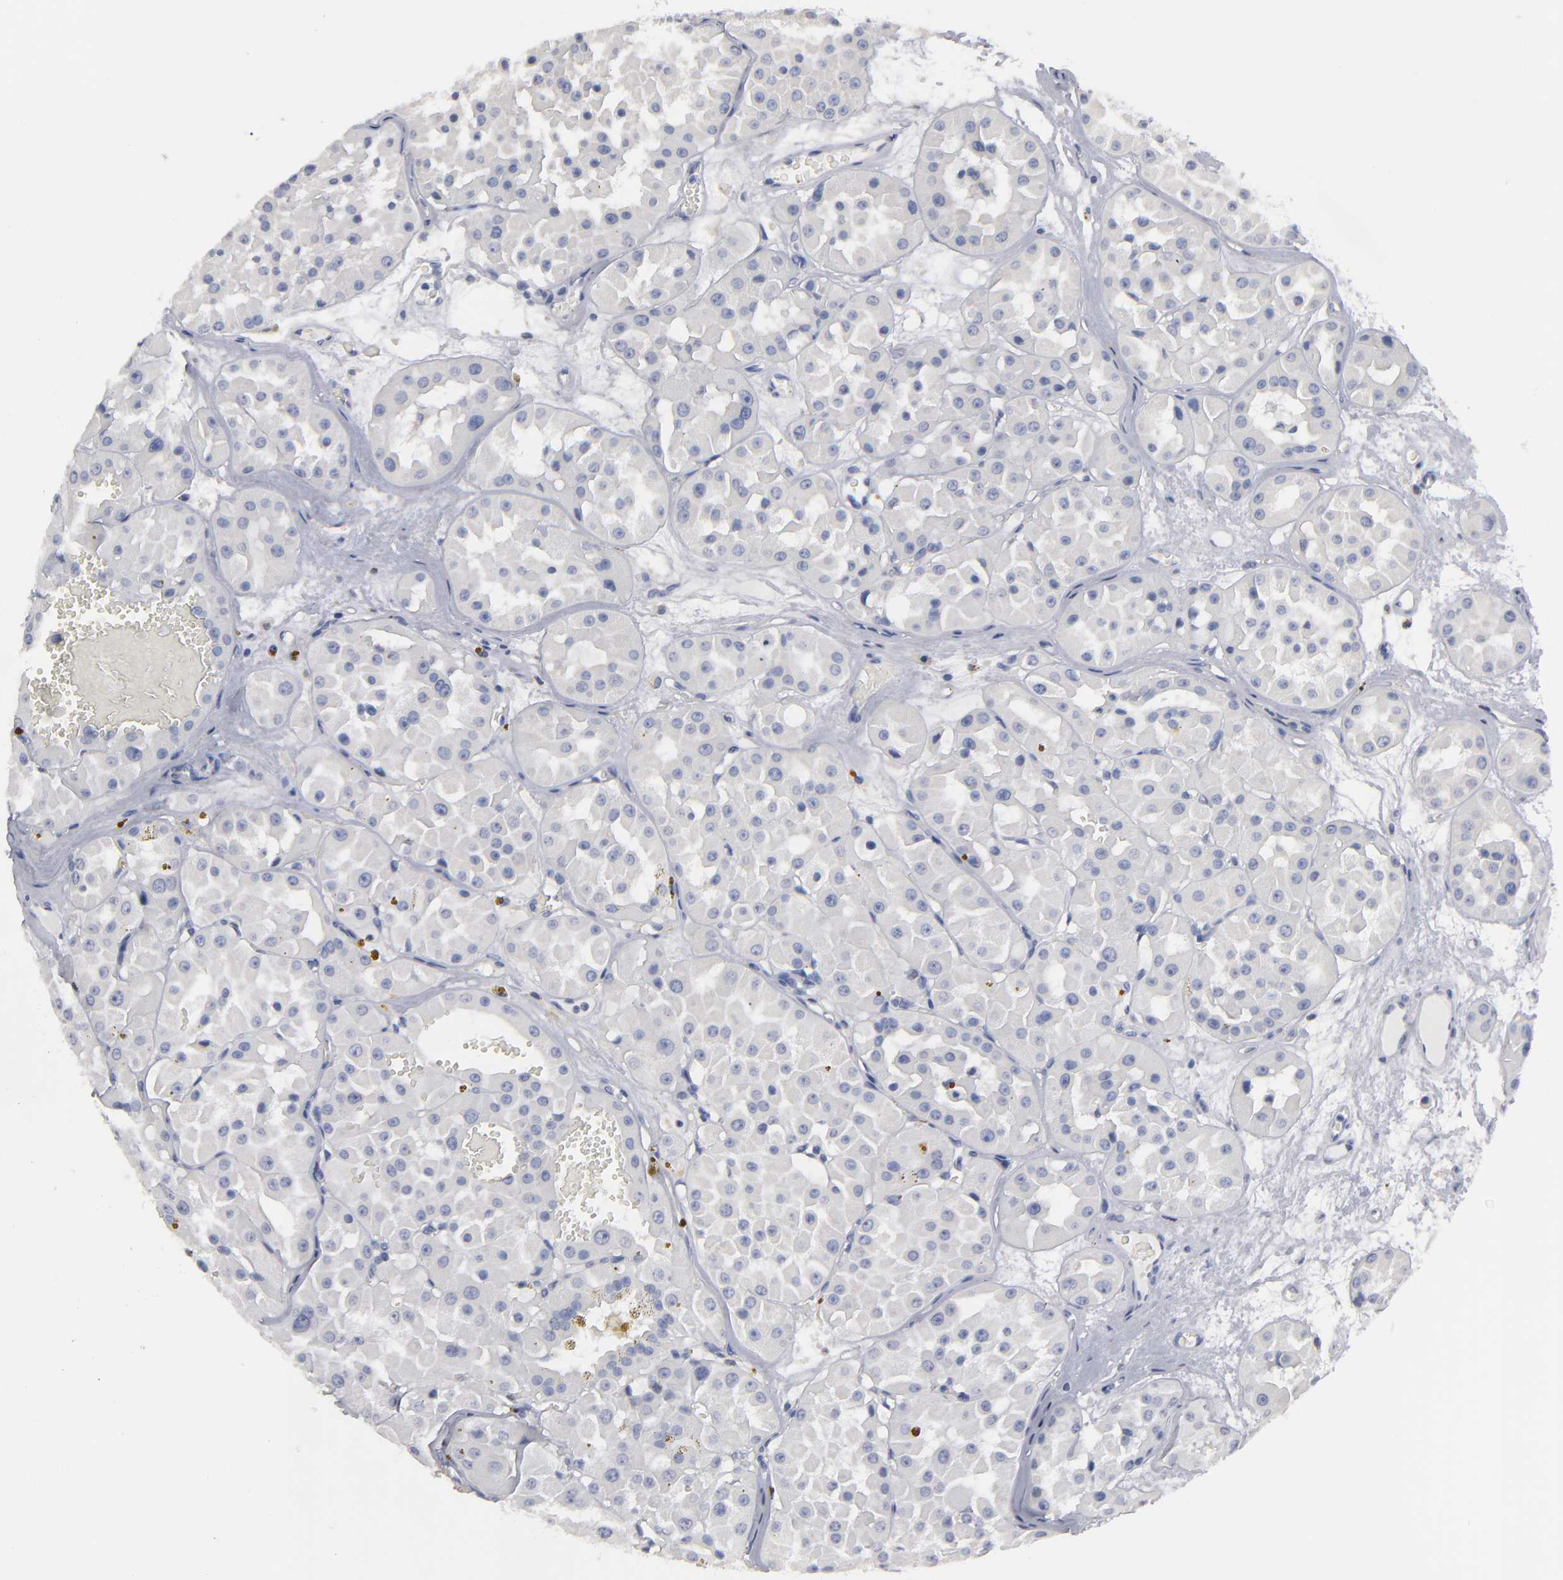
{"staining": {"intensity": "weak", "quantity": "25%-75%", "location": "cytoplasmic/membranous"}, "tissue": "renal cancer", "cell_type": "Tumor cells", "image_type": "cancer", "snomed": [{"axis": "morphology", "description": "Adenocarcinoma, uncertain malignant potential"}, {"axis": "topography", "description": "Kidney"}], "caption": "Tumor cells show low levels of weak cytoplasmic/membranous expression in approximately 25%-75% of cells in human renal cancer (adenocarcinoma,  uncertain malignant potential).", "gene": "CCDC80", "patient": {"sex": "male", "age": 63}}